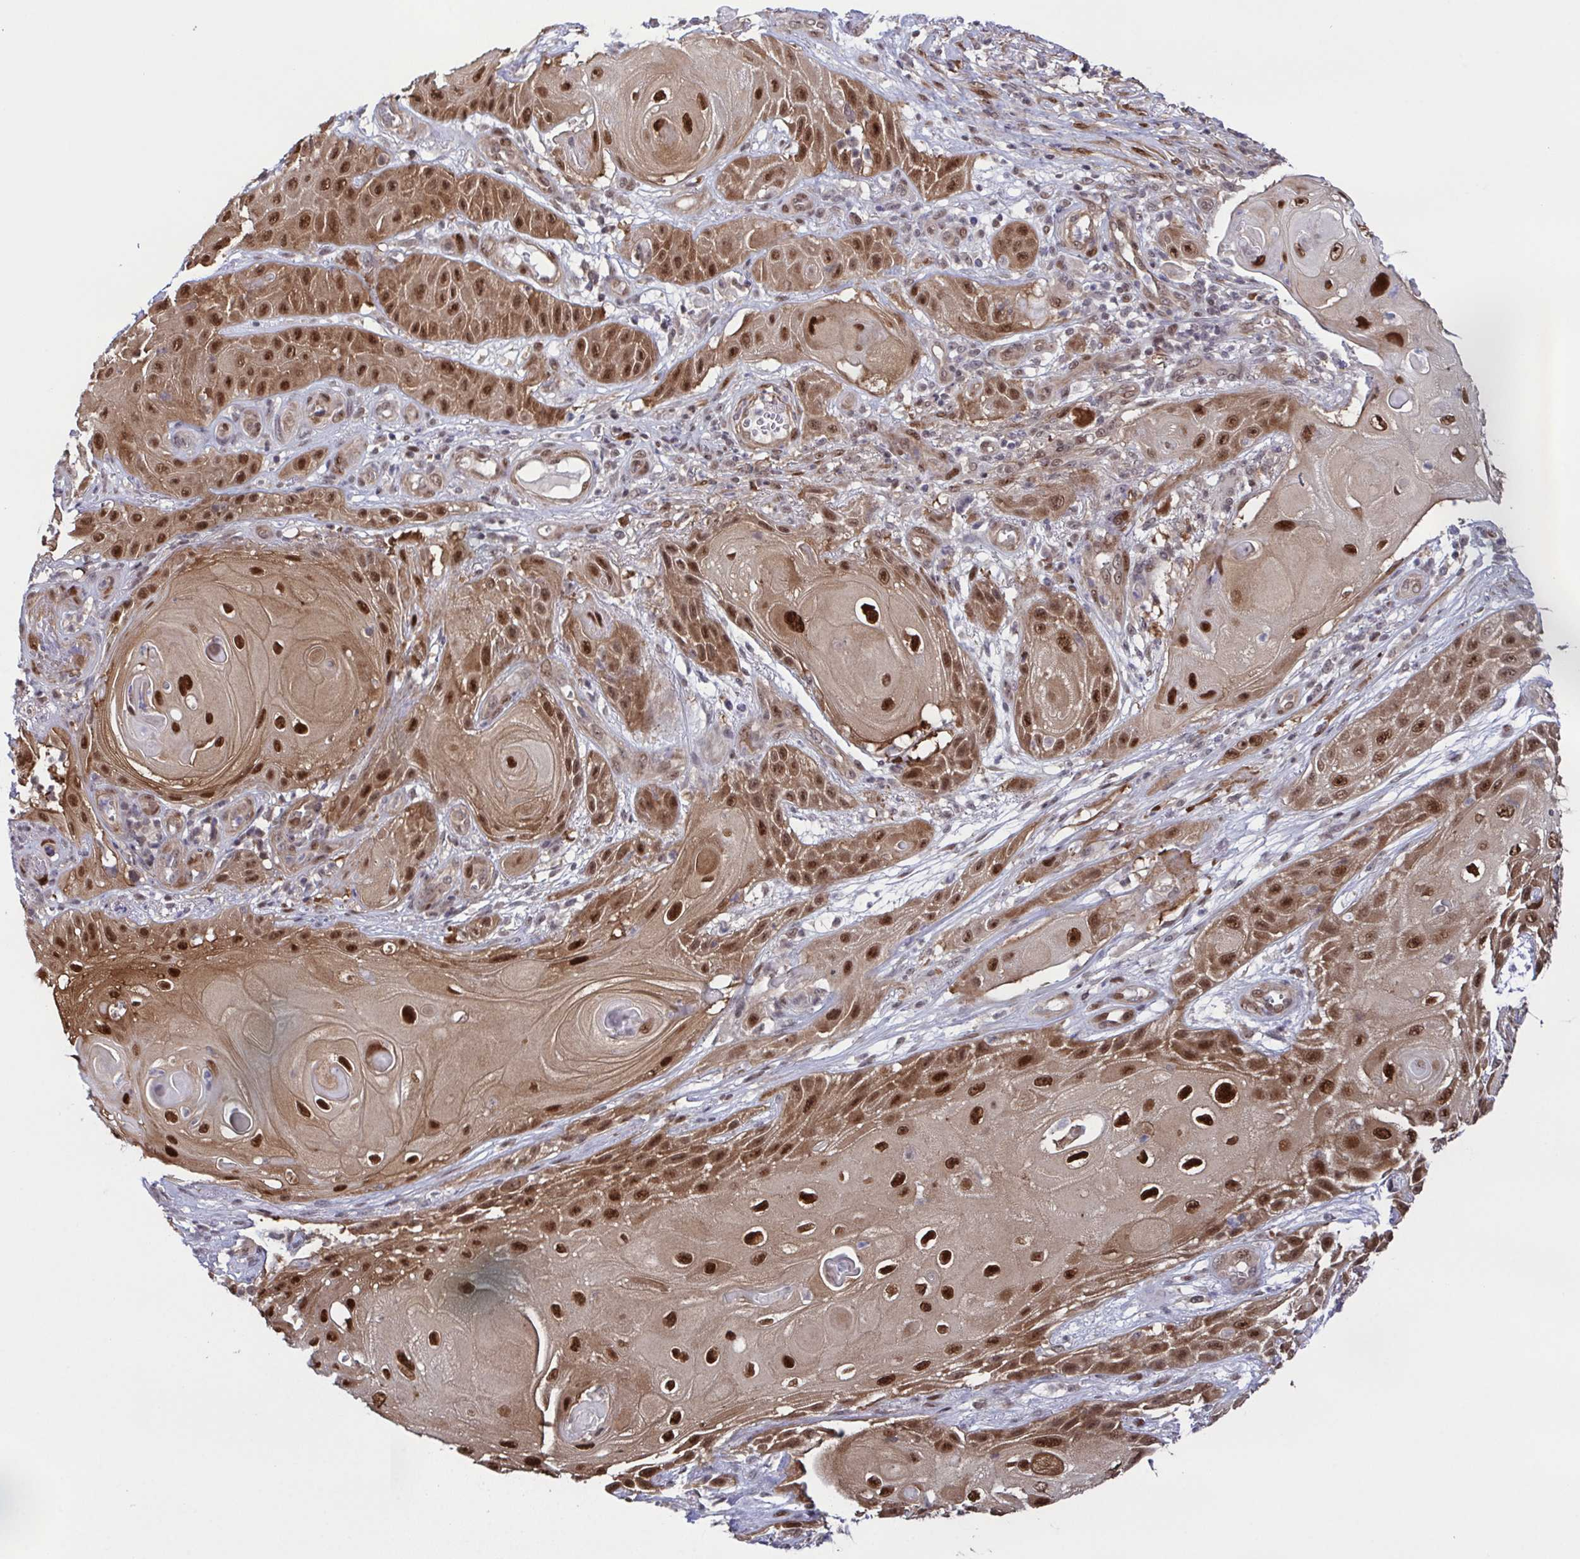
{"staining": {"intensity": "strong", "quantity": ">75%", "location": "nuclear"}, "tissue": "skin cancer", "cell_type": "Tumor cells", "image_type": "cancer", "snomed": [{"axis": "morphology", "description": "Squamous cell carcinoma, NOS"}, {"axis": "topography", "description": "Skin"}], "caption": "The image shows immunohistochemical staining of squamous cell carcinoma (skin). There is strong nuclear staining is seen in about >75% of tumor cells. The protein is stained brown, and the nuclei are stained in blue (DAB IHC with brightfield microscopy, high magnification).", "gene": "DNAJB1", "patient": {"sex": "male", "age": 62}}